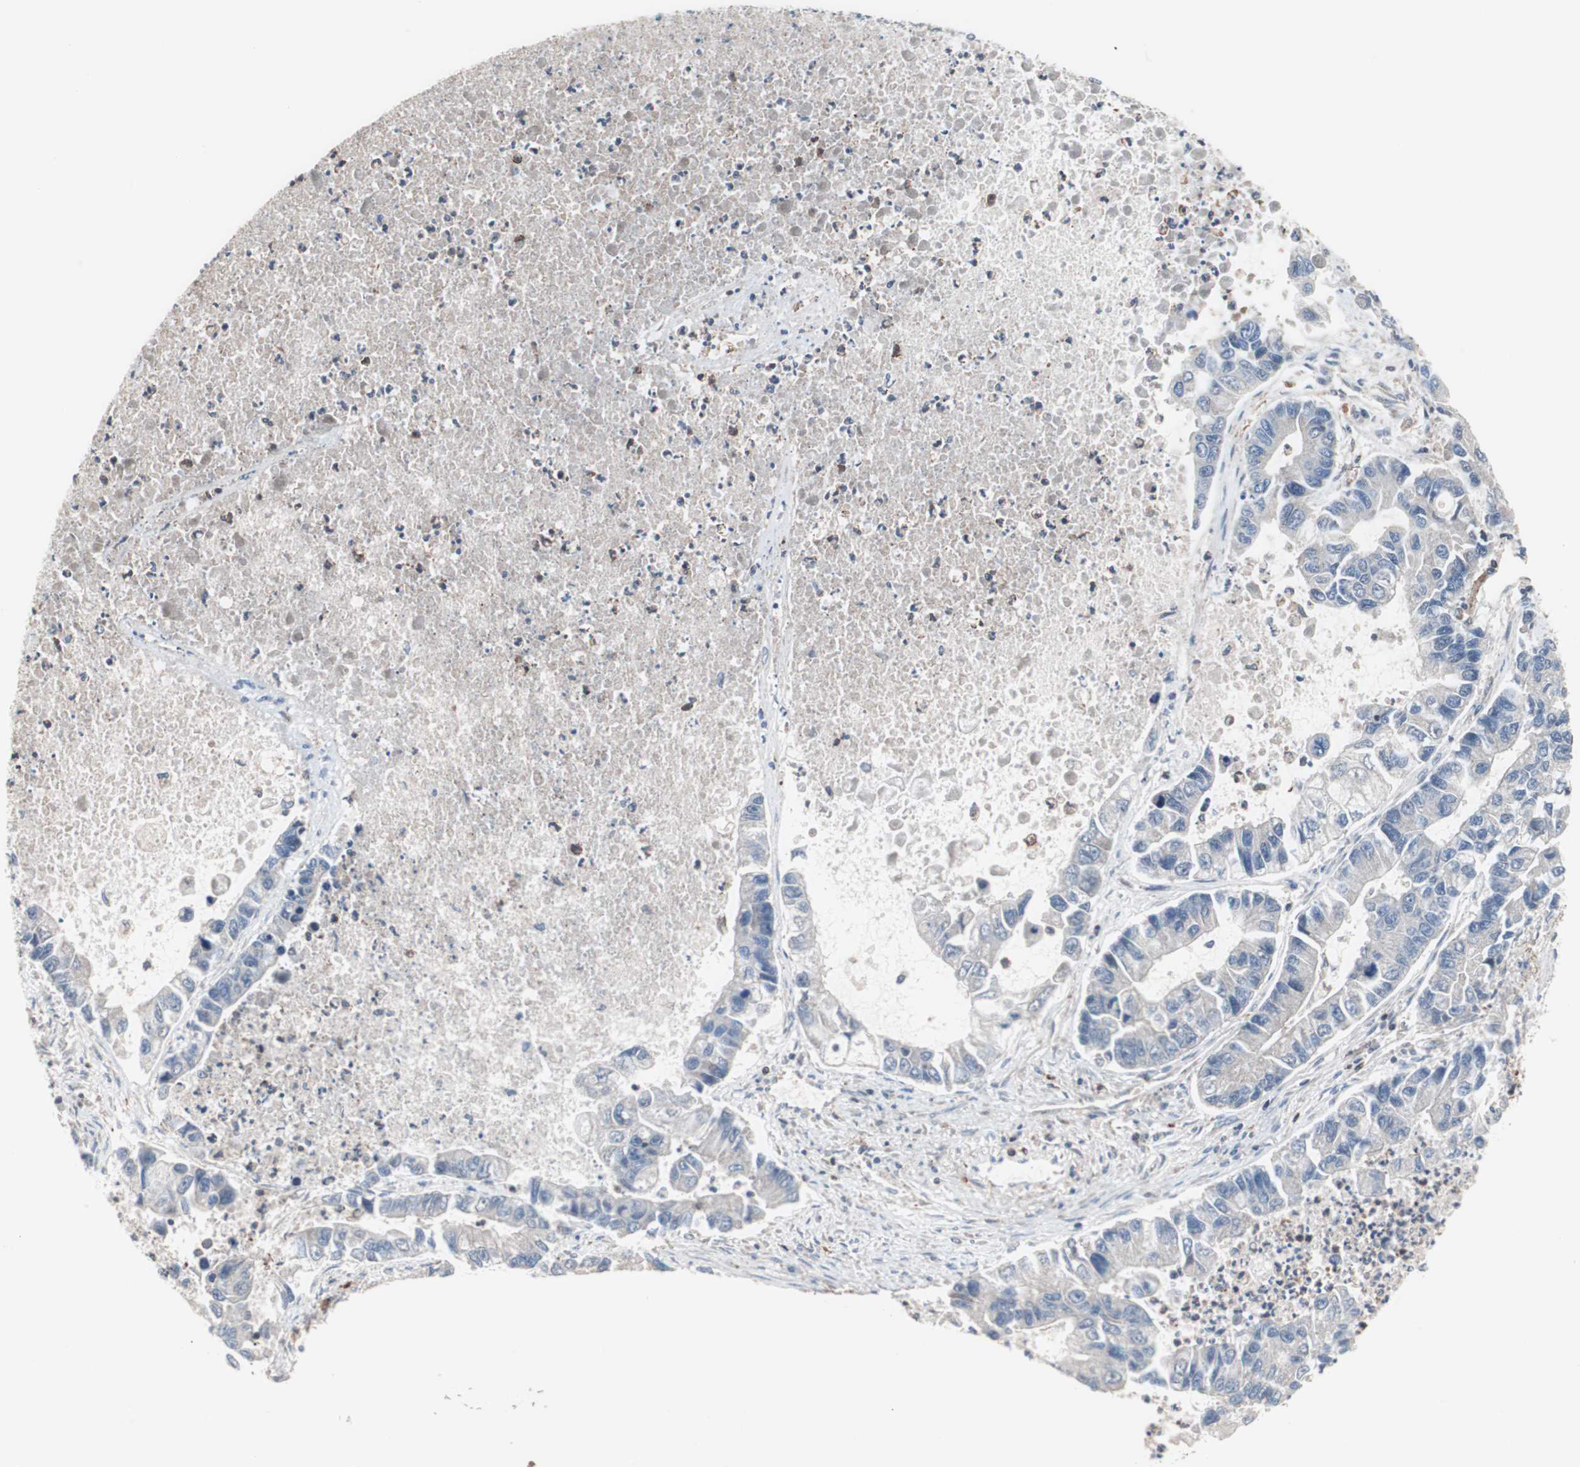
{"staining": {"intensity": "weak", "quantity": "<25%", "location": "cytoplasmic/membranous"}, "tissue": "lung cancer", "cell_type": "Tumor cells", "image_type": "cancer", "snomed": [{"axis": "morphology", "description": "Adenocarcinoma, NOS"}, {"axis": "topography", "description": "Lung"}], "caption": "Immunohistochemistry (IHC) micrograph of neoplastic tissue: lung cancer (adenocarcinoma) stained with DAB exhibits no significant protein staining in tumor cells.", "gene": "PIK3R1", "patient": {"sex": "female", "age": 51}}